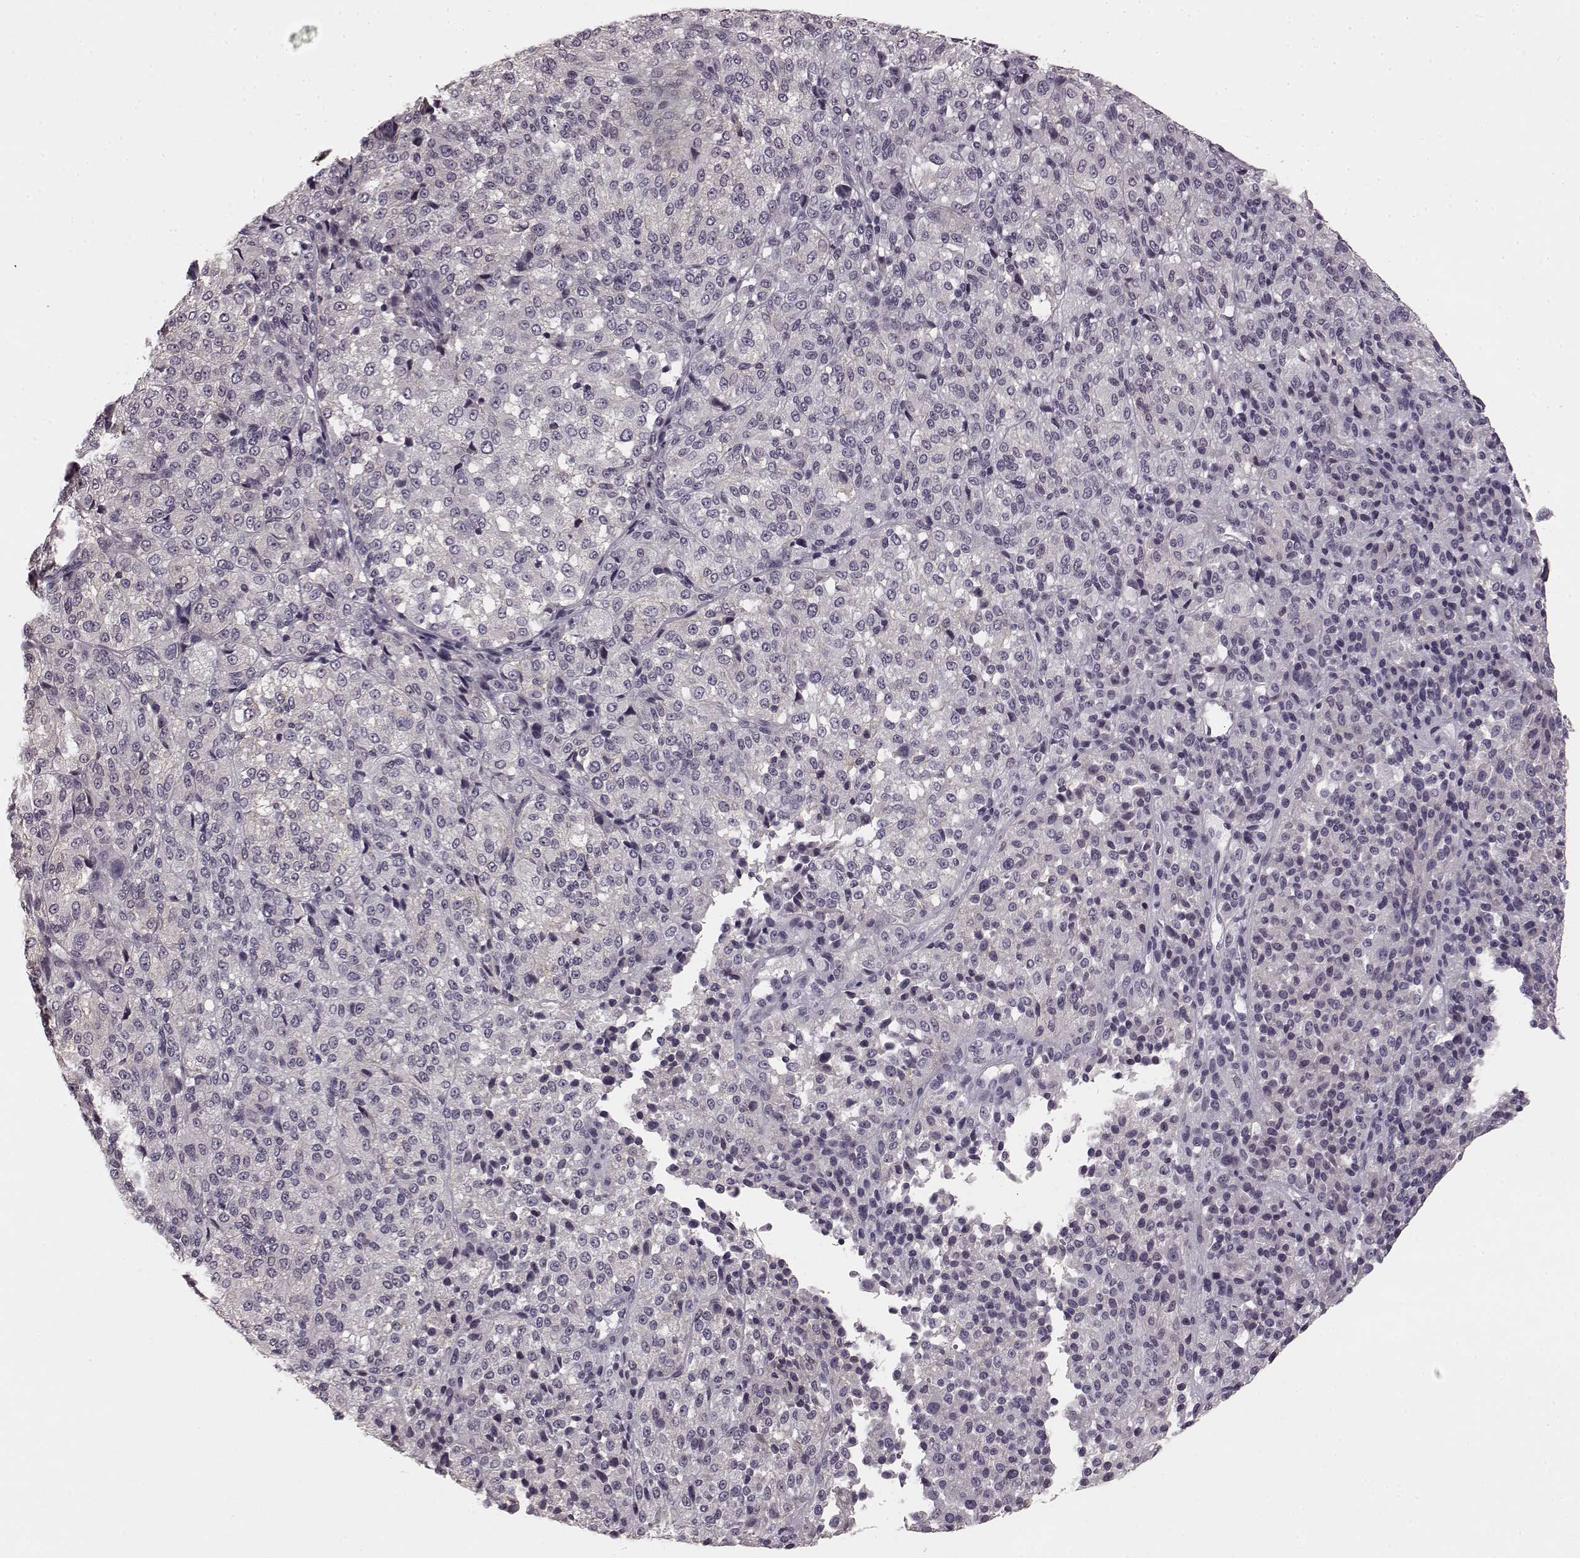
{"staining": {"intensity": "negative", "quantity": "none", "location": "none"}, "tissue": "melanoma", "cell_type": "Tumor cells", "image_type": "cancer", "snomed": [{"axis": "morphology", "description": "Malignant melanoma, Metastatic site"}, {"axis": "topography", "description": "Brain"}], "caption": "DAB immunohistochemical staining of human melanoma shows no significant staining in tumor cells. (Immunohistochemistry, brightfield microscopy, high magnification).", "gene": "PRKCE", "patient": {"sex": "female", "age": 56}}